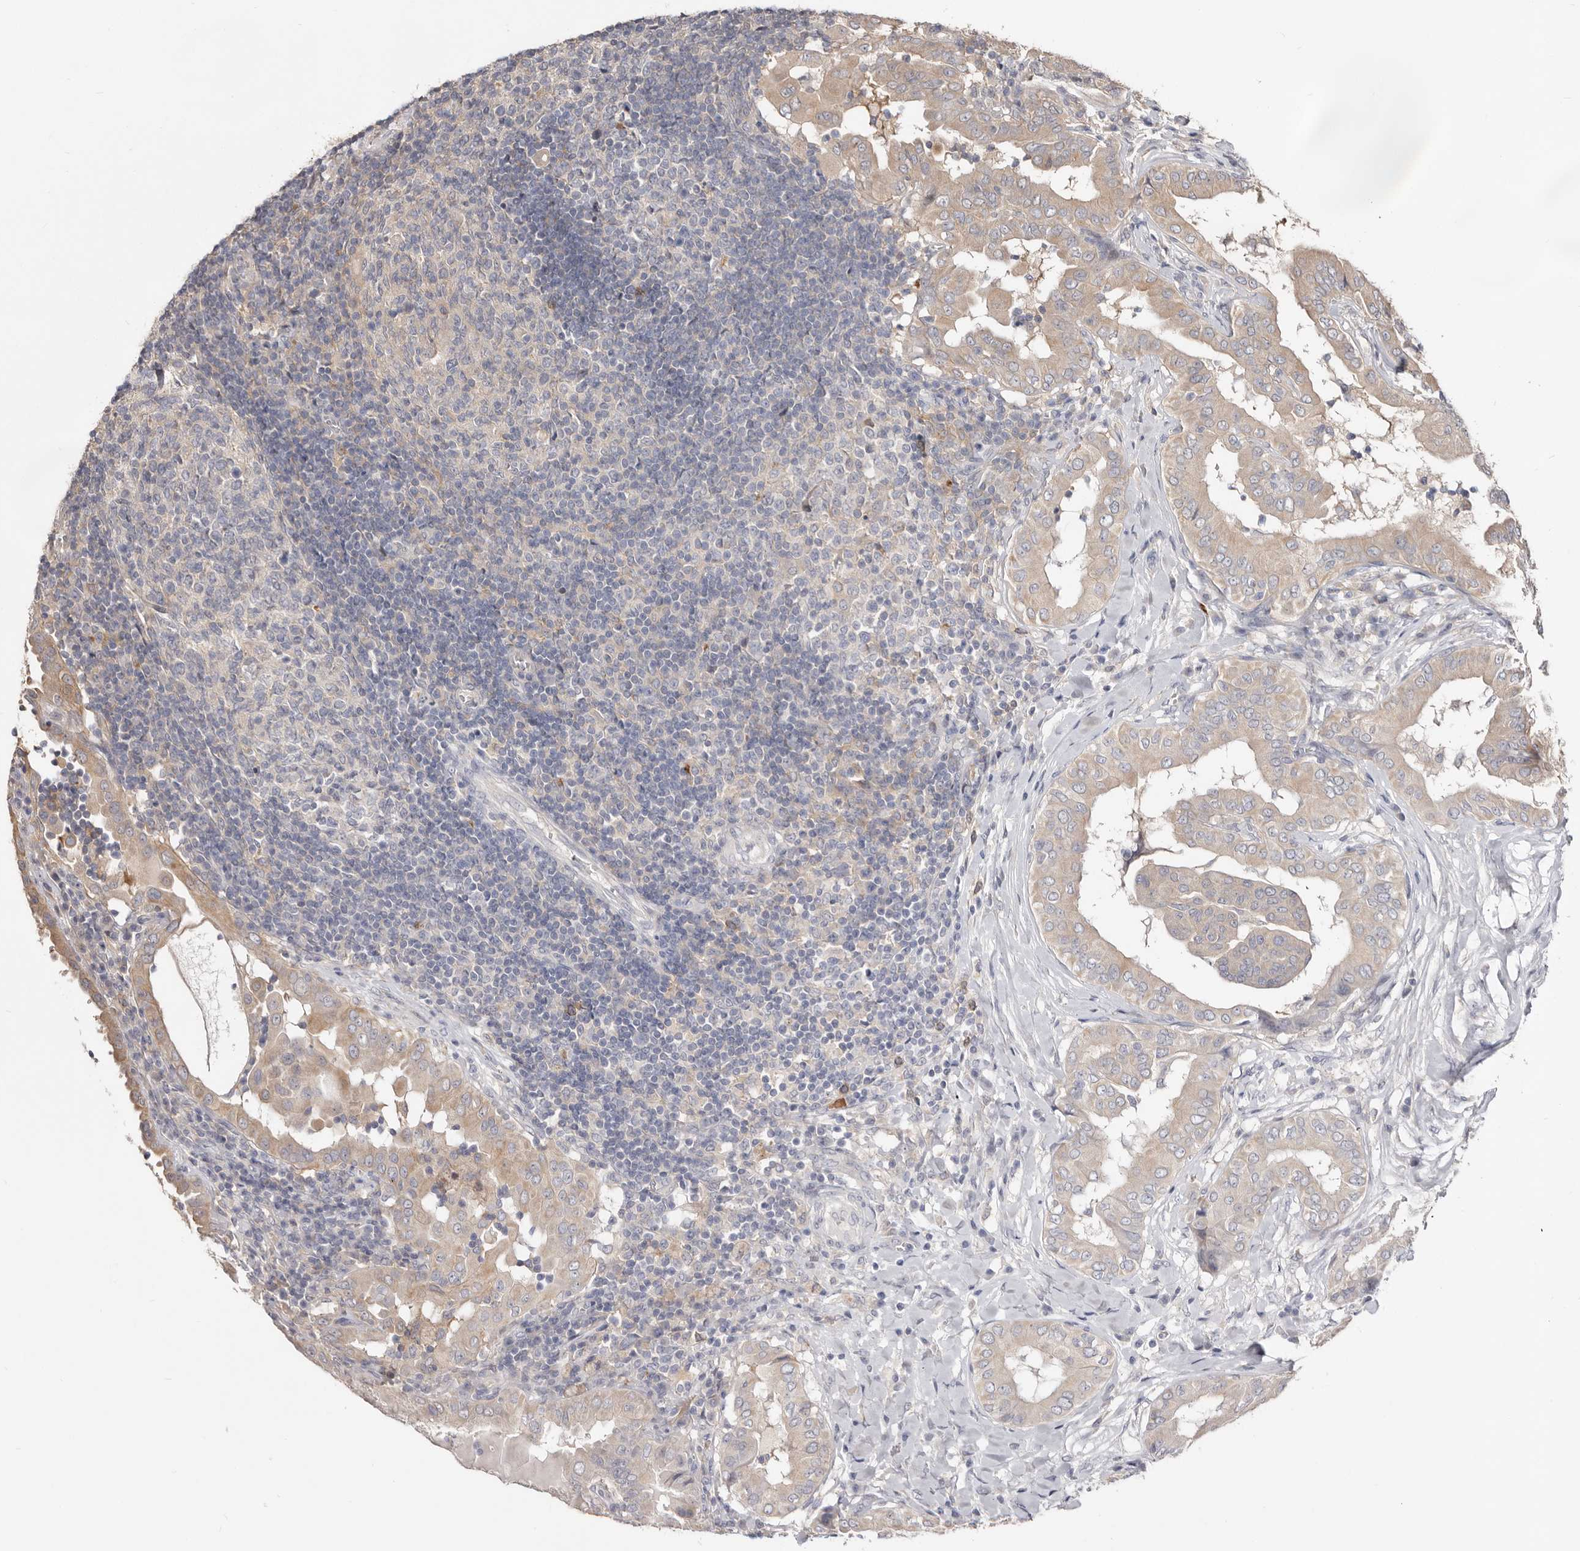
{"staining": {"intensity": "moderate", "quantity": ">75%", "location": "cytoplasmic/membranous"}, "tissue": "thyroid cancer", "cell_type": "Tumor cells", "image_type": "cancer", "snomed": [{"axis": "morphology", "description": "Papillary adenocarcinoma, NOS"}, {"axis": "topography", "description": "Thyroid gland"}], "caption": "IHC of human thyroid cancer shows medium levels of moderate cytoplasmic/membranous positivity in approximately >75% of tumor cells. The protein is shown in brown color, while the nuclei are stained blue.", "gene": "TC2N", "patient": {"sex": "male", "age": 33}}